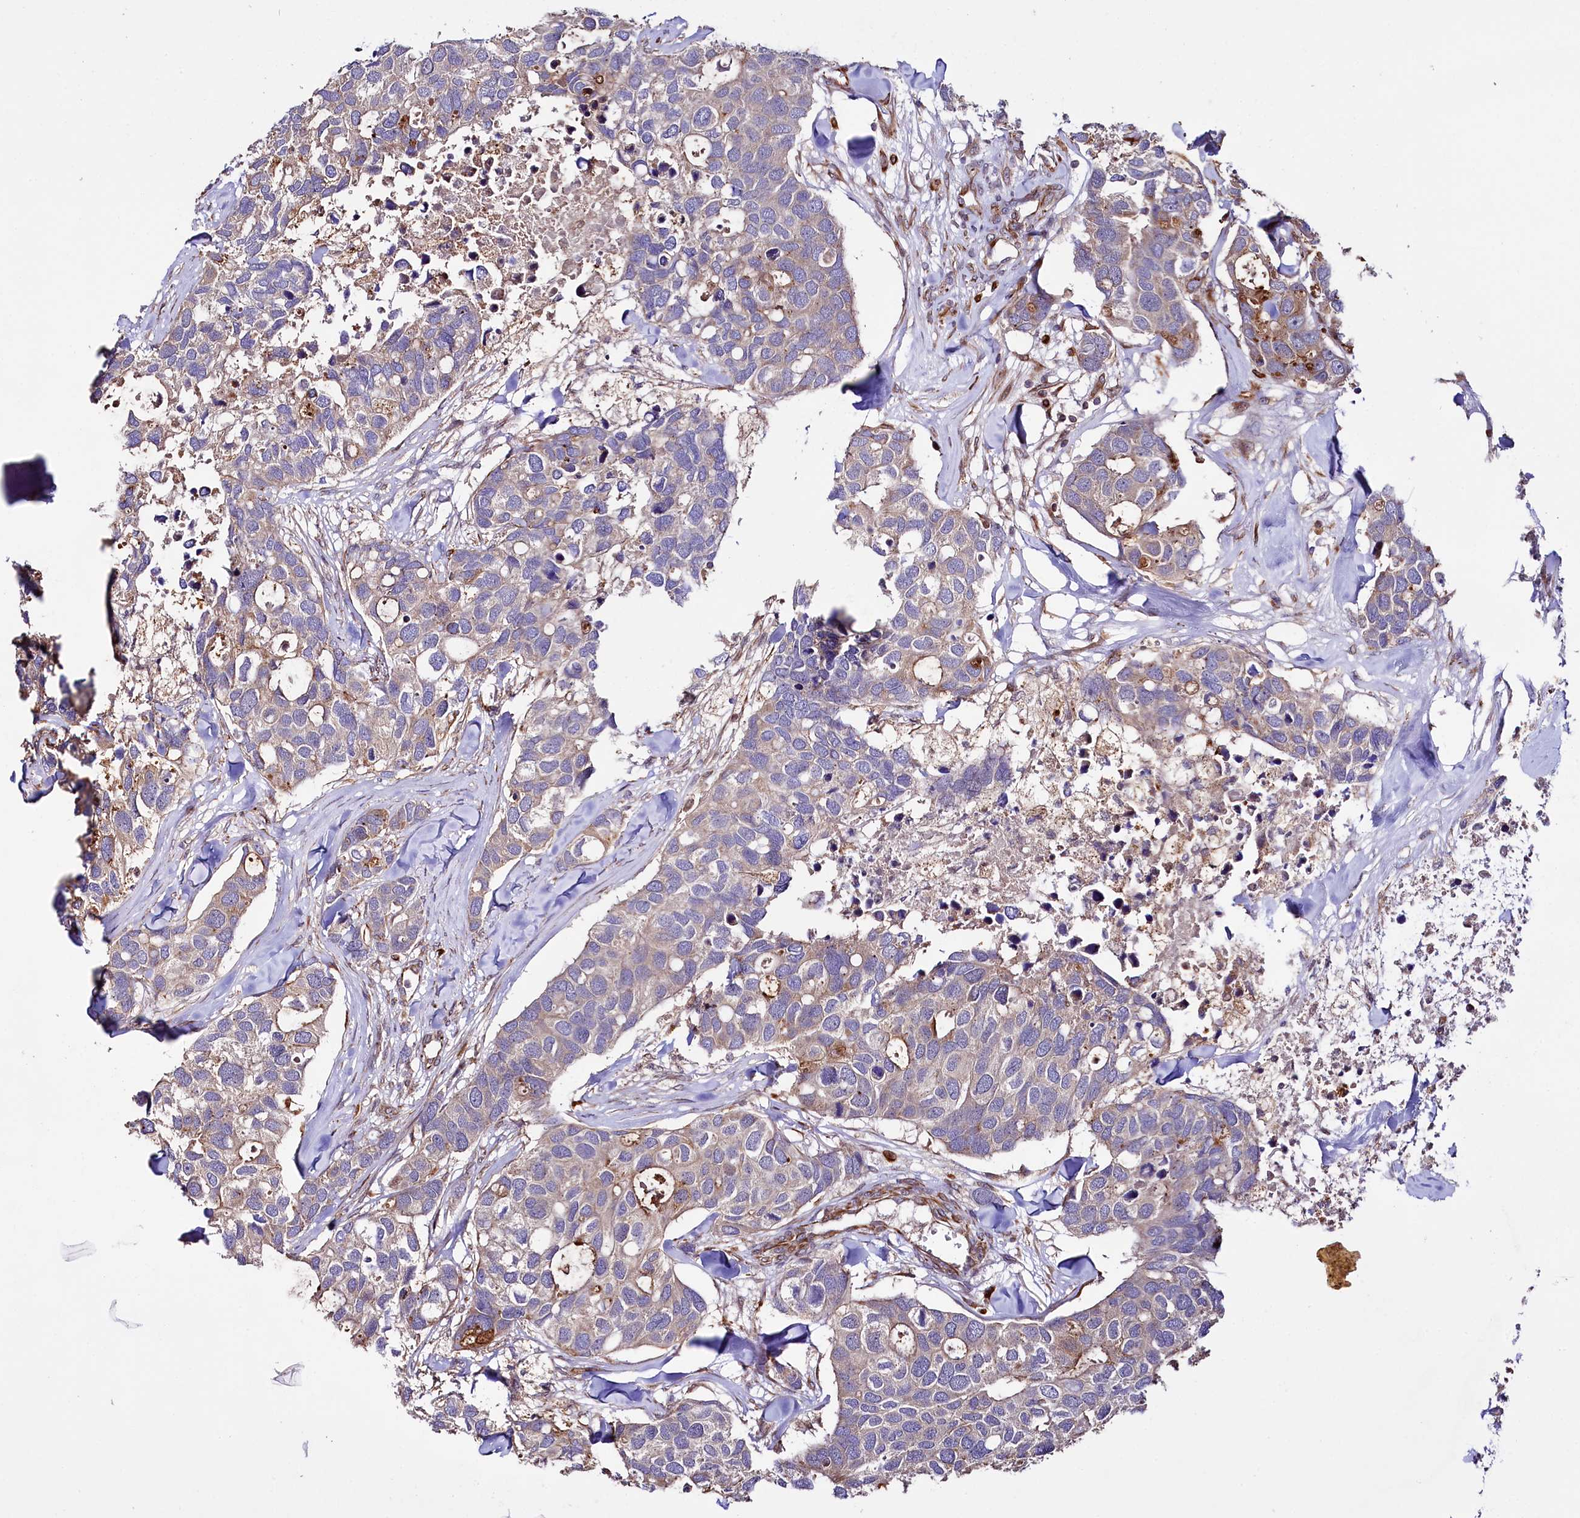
{"staining": {"intensity": "weak", "quantity": ">75%", "location": "cytoplasmic/membranous"}, "tissue": "breast cancer", "cell_type": "Tumor cells", "image_type": "cancer", "snomed": [{"axis": "morphology", "description": "Duct carcinoma"}, {"axis": "topography", "description": "Breast"}], "caption": "IHC photomicrograph of neoplastic tissue: human breast intraductal carcinoma stained using immunohistochemistry (IHC) displays low levels of weak protein expression localized specifically in the cytoplasmic/membranous of tumor cells, appearing as a cytoplasmic/membranous brown color.", "gene": "TTC12", "patient": {"sex": "female", "age": 83}}